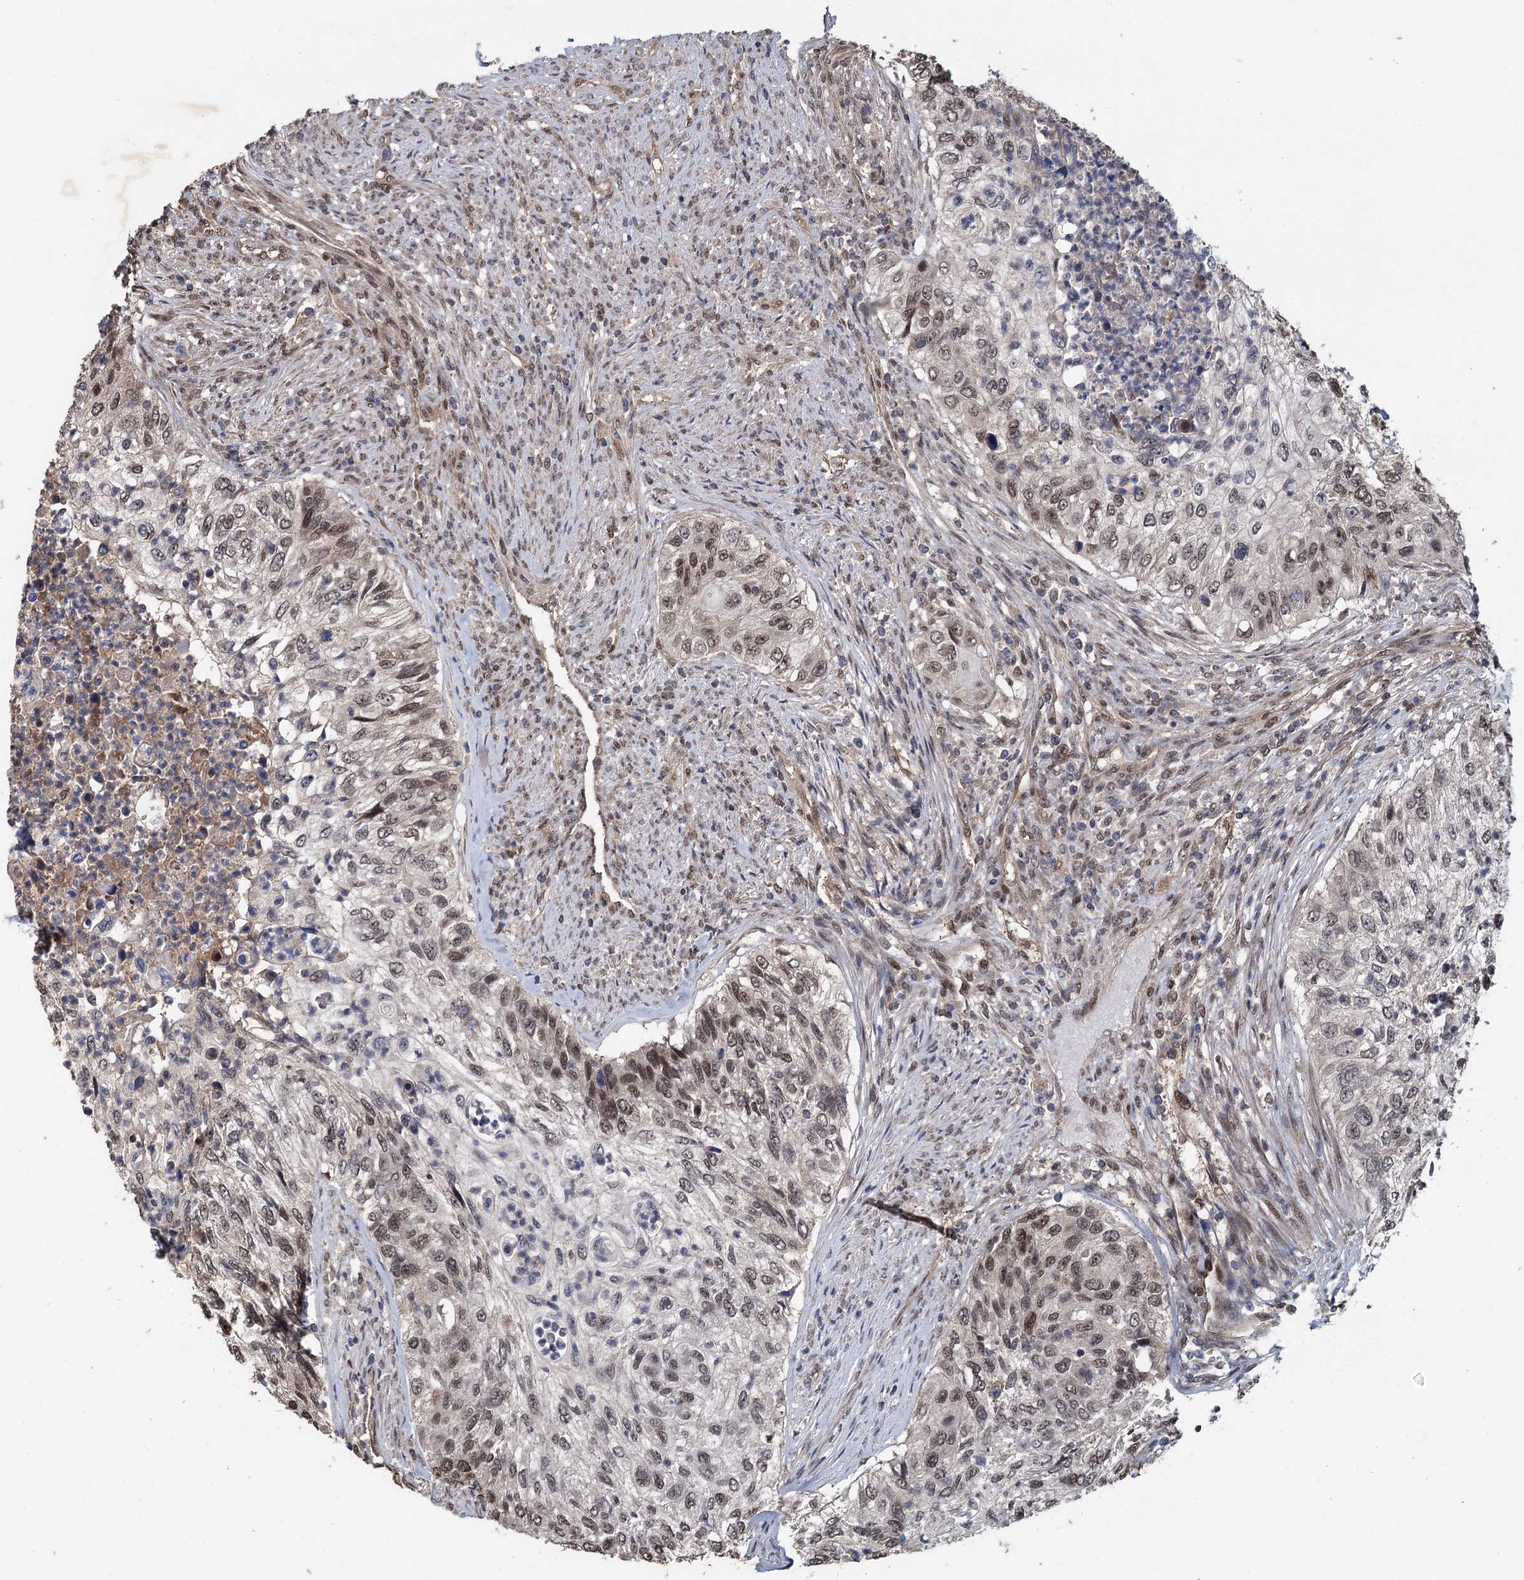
{"staining": {"intensity": "moderate", "quantity": "25%-75%", "location": "nuclear"}, "tissue": "urothelial cancer", "cell_type": "Tumor cells", "image_type": "cancer", "snomed": [{"axis": "morphology", "description": "Urothelial carcinoma, High grade"}, {"axis": "topography", "description": "Urinary bladder"}], "caption": "Protein expression analysis of human urothelial carcinoma (high-grade) reveals moderate nuclear staining in about 25%-75% of tumor cells. (brown staining indicates protein expression, while blue staining denotes nuclei).", "gene": "MYG1", "patient": {"sex": "female", "age": 60}}